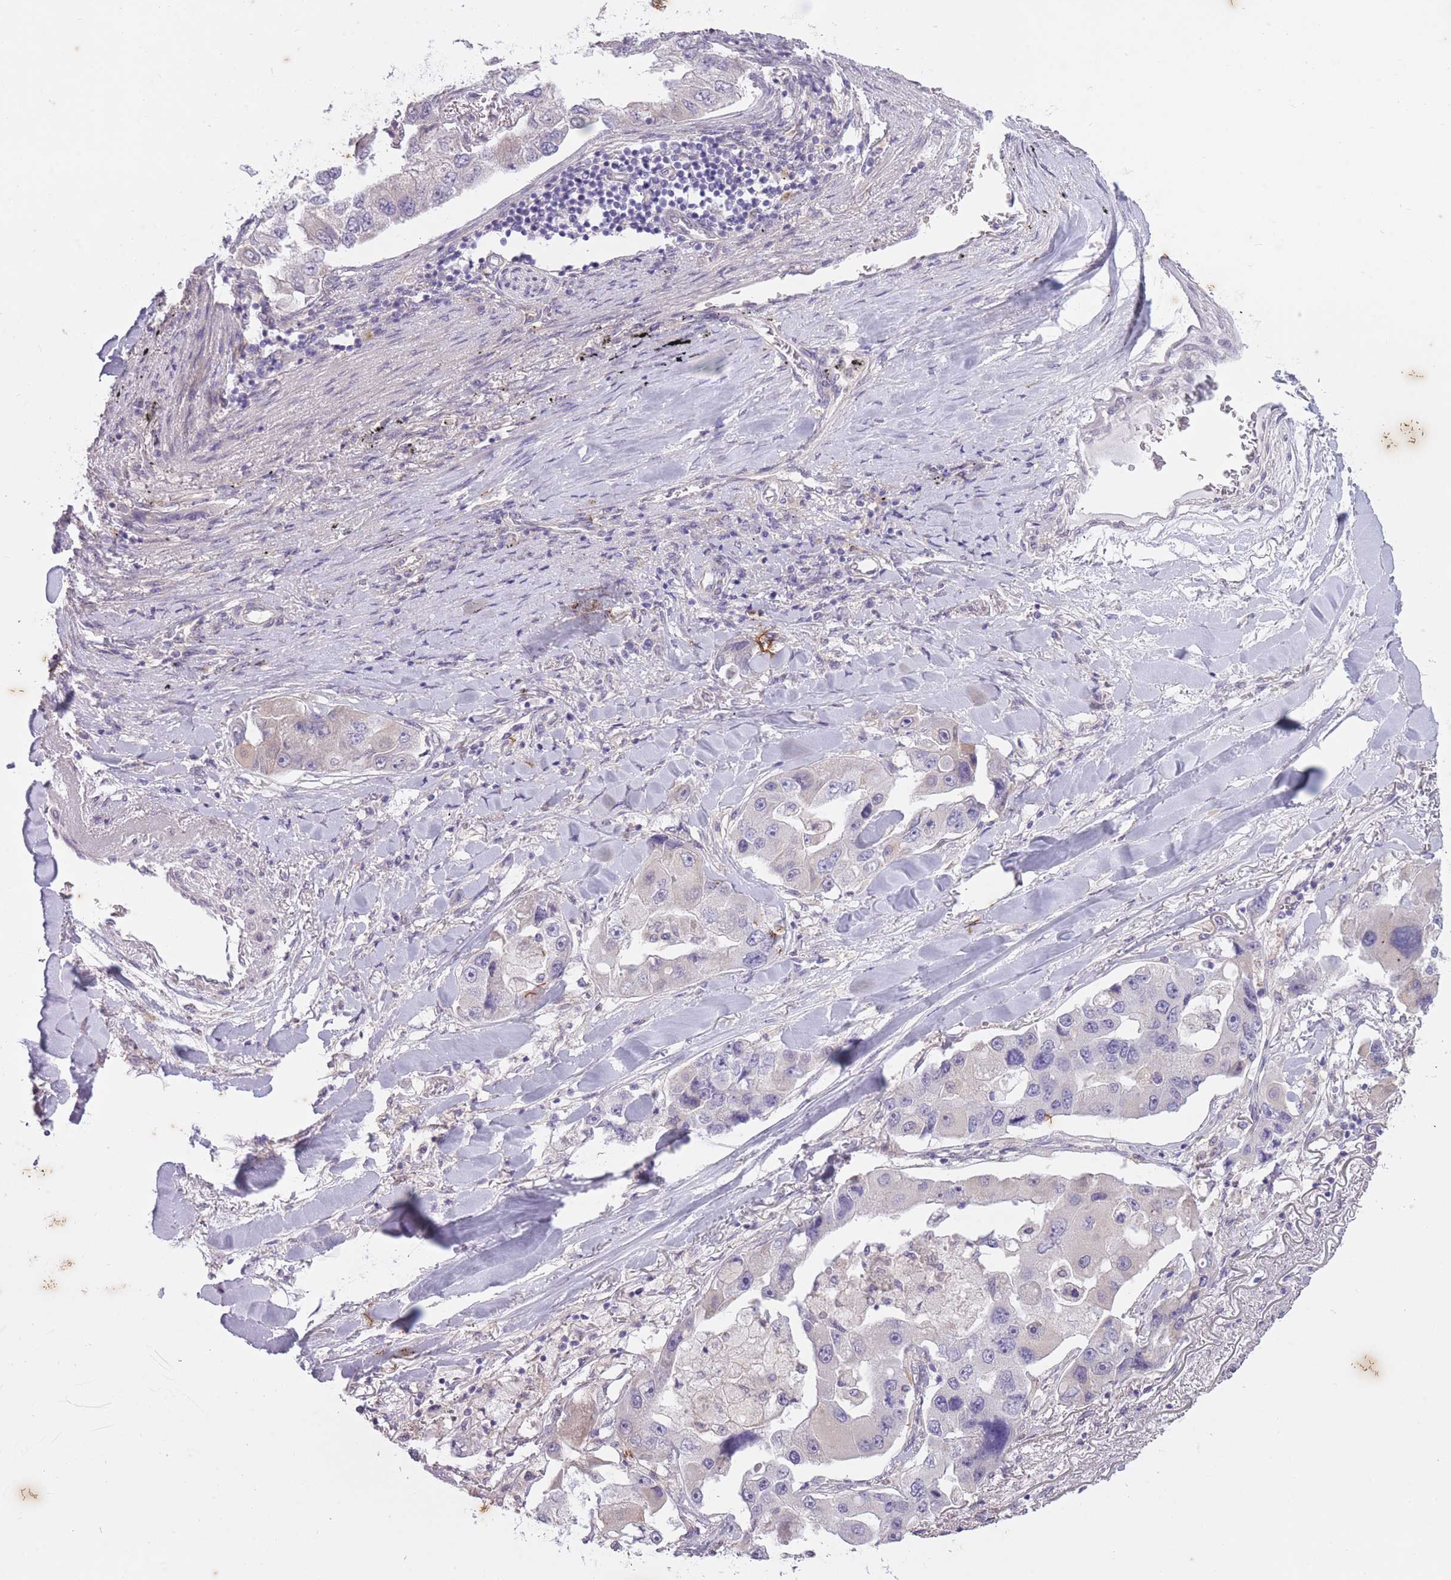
{"staining": {"intensity": "negative", "quantity": "none", "location": "none"}, "tissue": "lung cancer", "cell_type": "Tumor cells", "image_type": "cancer", "snomed": [{"axis": "morphology", "description": "Adenocarcinoma, NOS"}, {"axis": "topography", "description": "Lung"}], "caption": "Tumor cells show no significant expression in lung cancer (adenocarcinoma). Brightfield microscopy of IHC stained with DAB (brown) and hematoxylin (blue), captured at high magnification.", "gene": "ARPIN", "patient": {"sex": "female", "age": 54}}